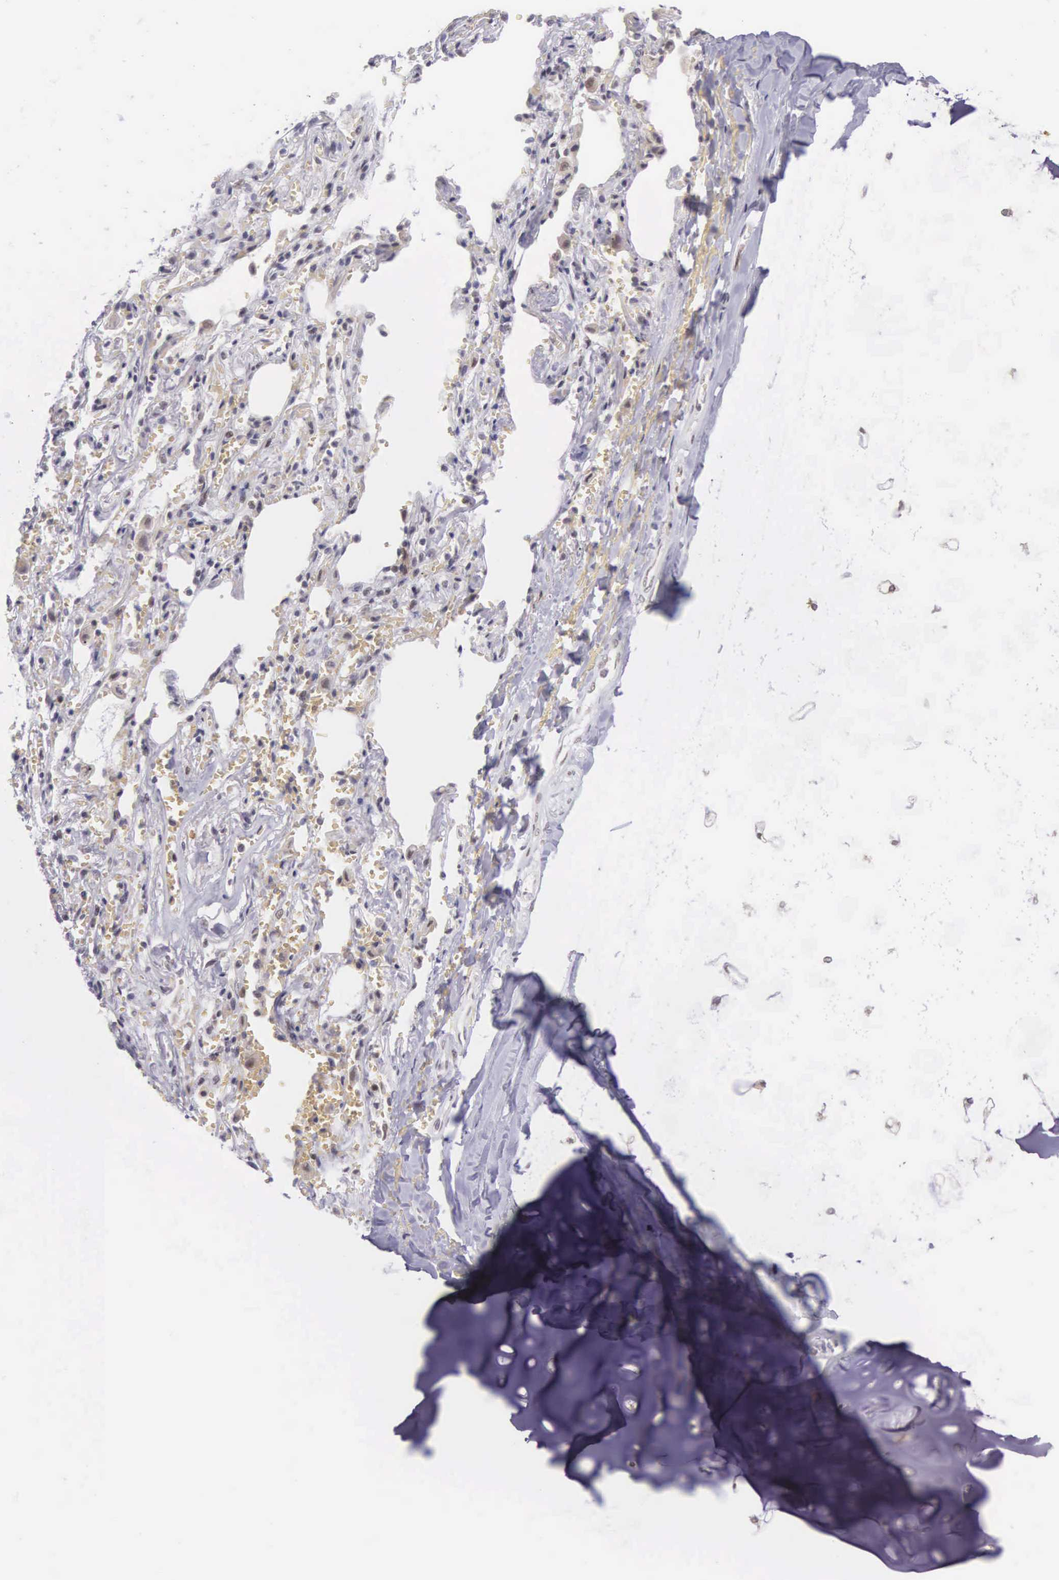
{"staining": {"intensity": "negative", "quantity": "none", "location": "none"}, "tissue": "adipose tissue", "cell_type": "Adipocytes", "image_type": "normal", "snomed": [{"axis": "morphology", "description": "Normal tissue, NOS"}, {"axis": "topography", "description": "Cartilage tissue"}, {"axis": "topography", "description": "Lung"}], "caption": "The photomicrograph shows no significant staining in adipocytes of adipose tissue.", "gene": "SLC25A21", "patient": {"sex": "male", "age": 65}}